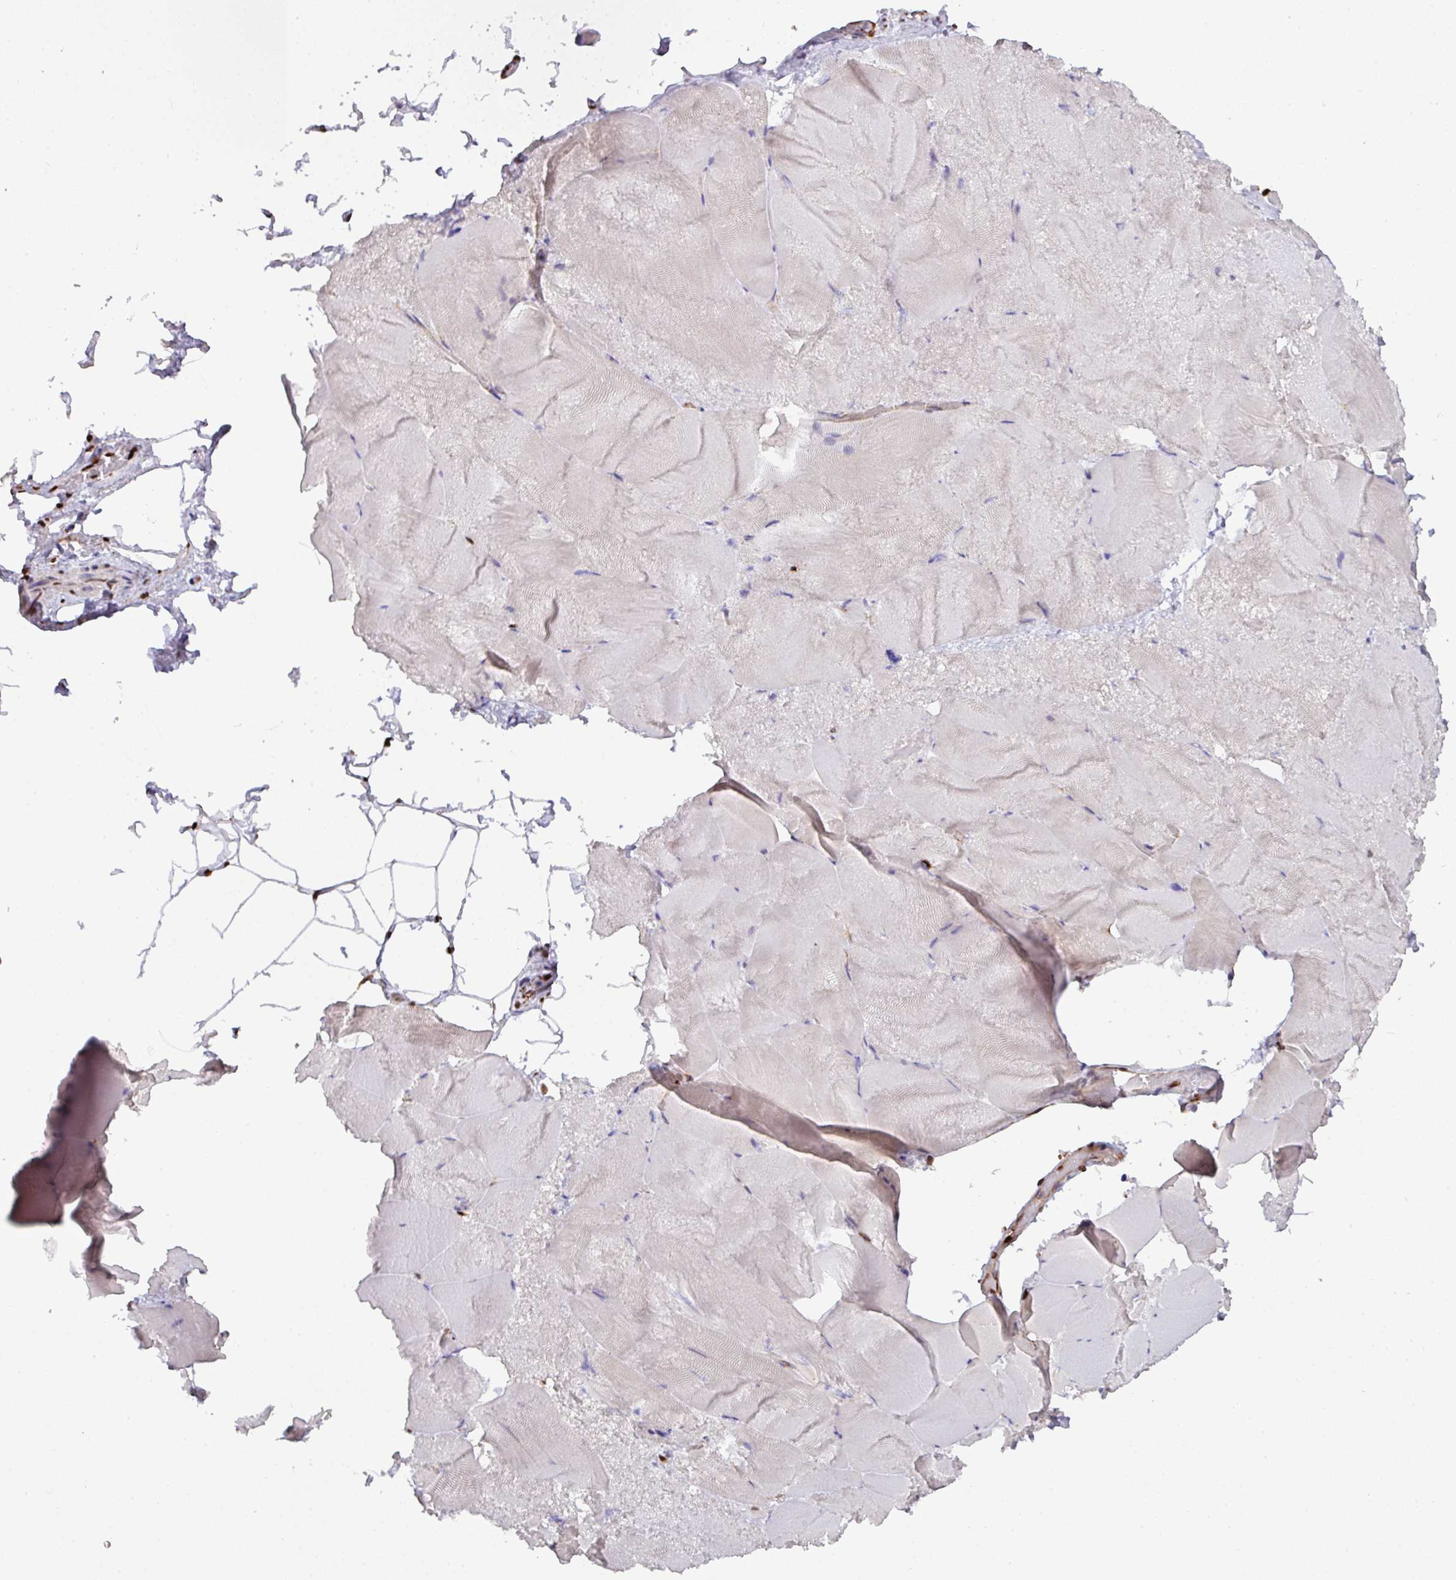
{"staining": {"intensity": "negative", "quantity": "none", "location": "none"}, "tissue": "skeletal muscle", "cell_type": "Myocytes", "image_type": "normal", "snomed": [{"axis": "morphology", "description": "Normal tissue, NOS"}, {"axis": "topography", "description": "Skeletal muscle"}], "caption": "Immunohistochemistry photomicrograph of benign skeletal muscle stained for a protein (brown), which exhibits no staining in myocytes. The staining was performed using DAB (3,3'-diaminobenzidine) to visualize the protein expression in brown, while the nuclei were stained in blue with hematoxylin (Magnification: 20x).", "gene": "SAMHD1", "patient": {"sex": "female", "age": 64}}